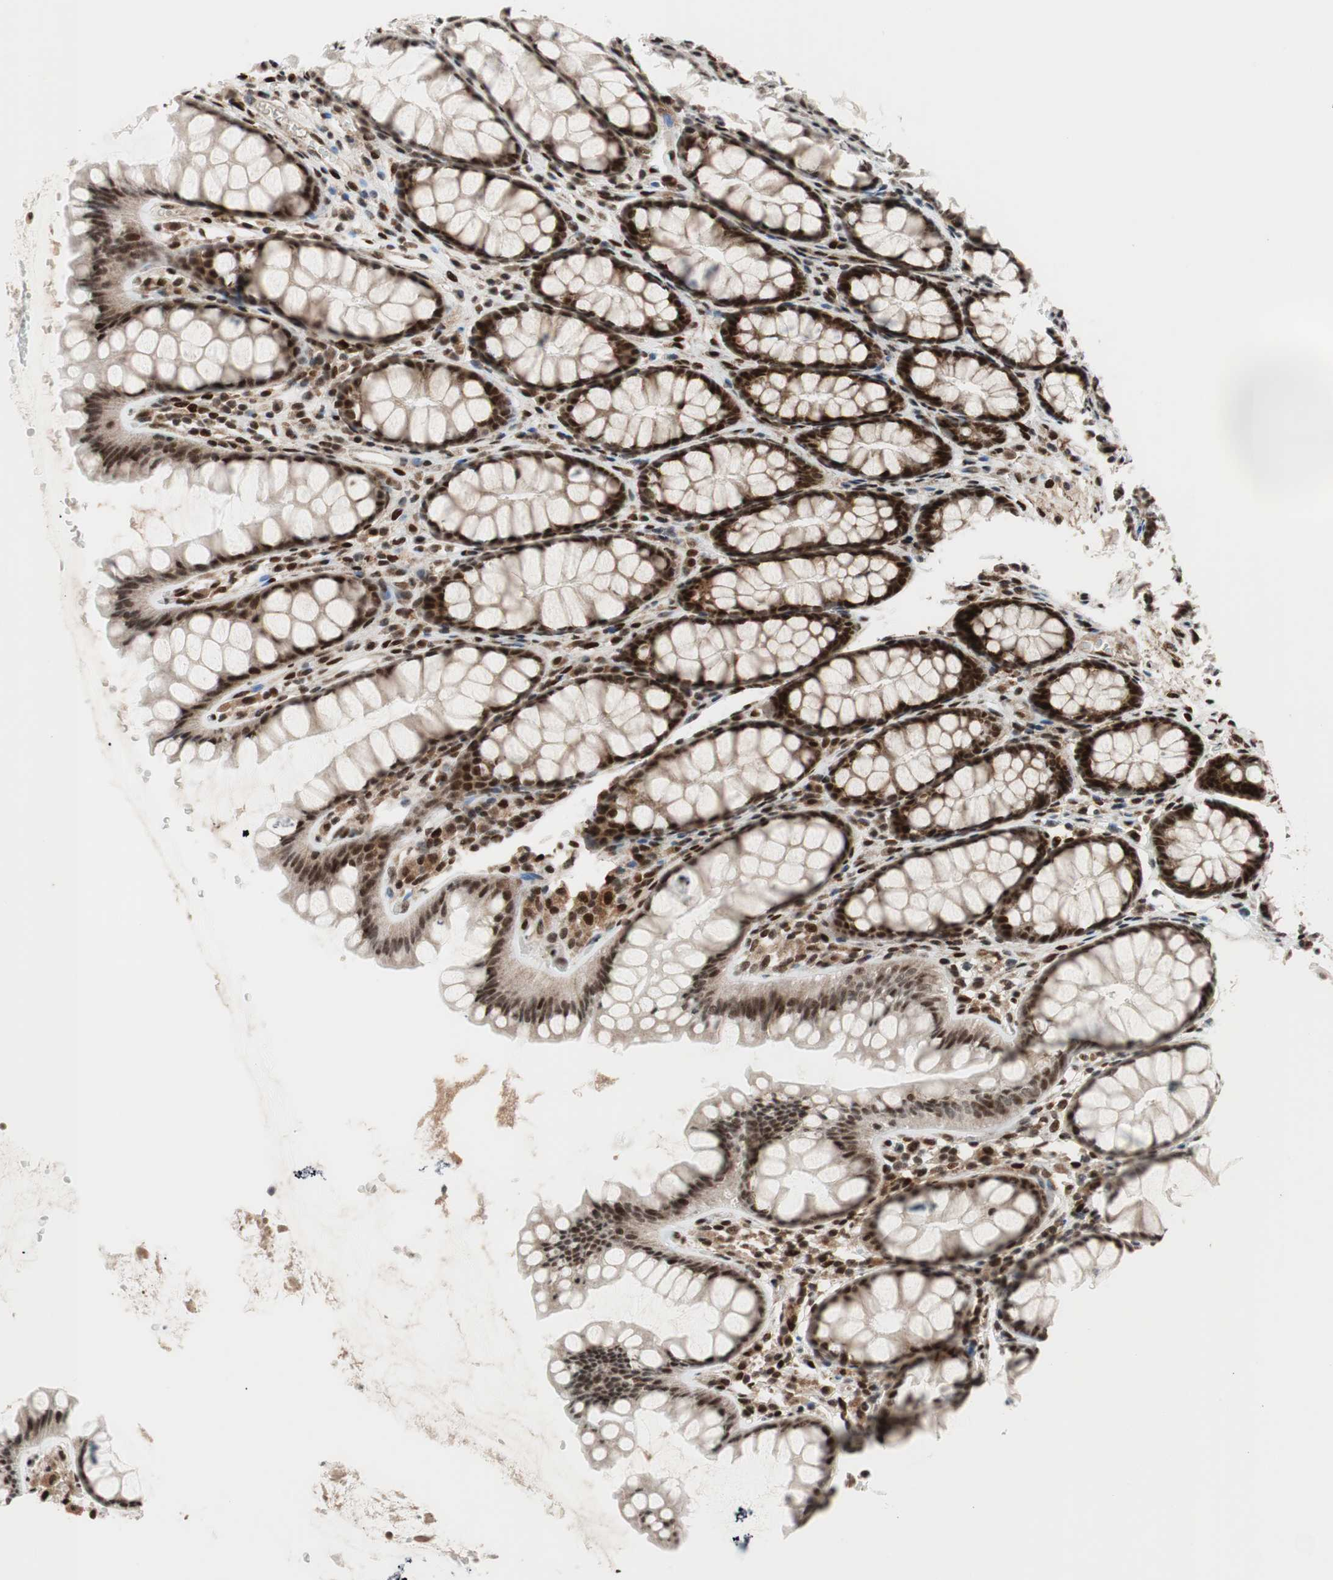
{"staining": {"intensity": "weak", "quantity": "25%-75%", "location": "nuclear"}, "tissue": "colon", "cell_type": "Endothelial cells", "image_type": "normal", "snomed": [{"axis": "morphology", "description": "Normal tissue, NOS"}, {"axis": "topography", "description": "Colon"}], "caption": "A brown stain labels weak nuclear expression of a protein in endothelial cells of normal human colon. (Stains: DAB in brown, nuclei in blue, Microscopy: brightfield microscopy at high magnification).", "gene": "TCF12", "patient": {"sex": "female", "age": 55}}